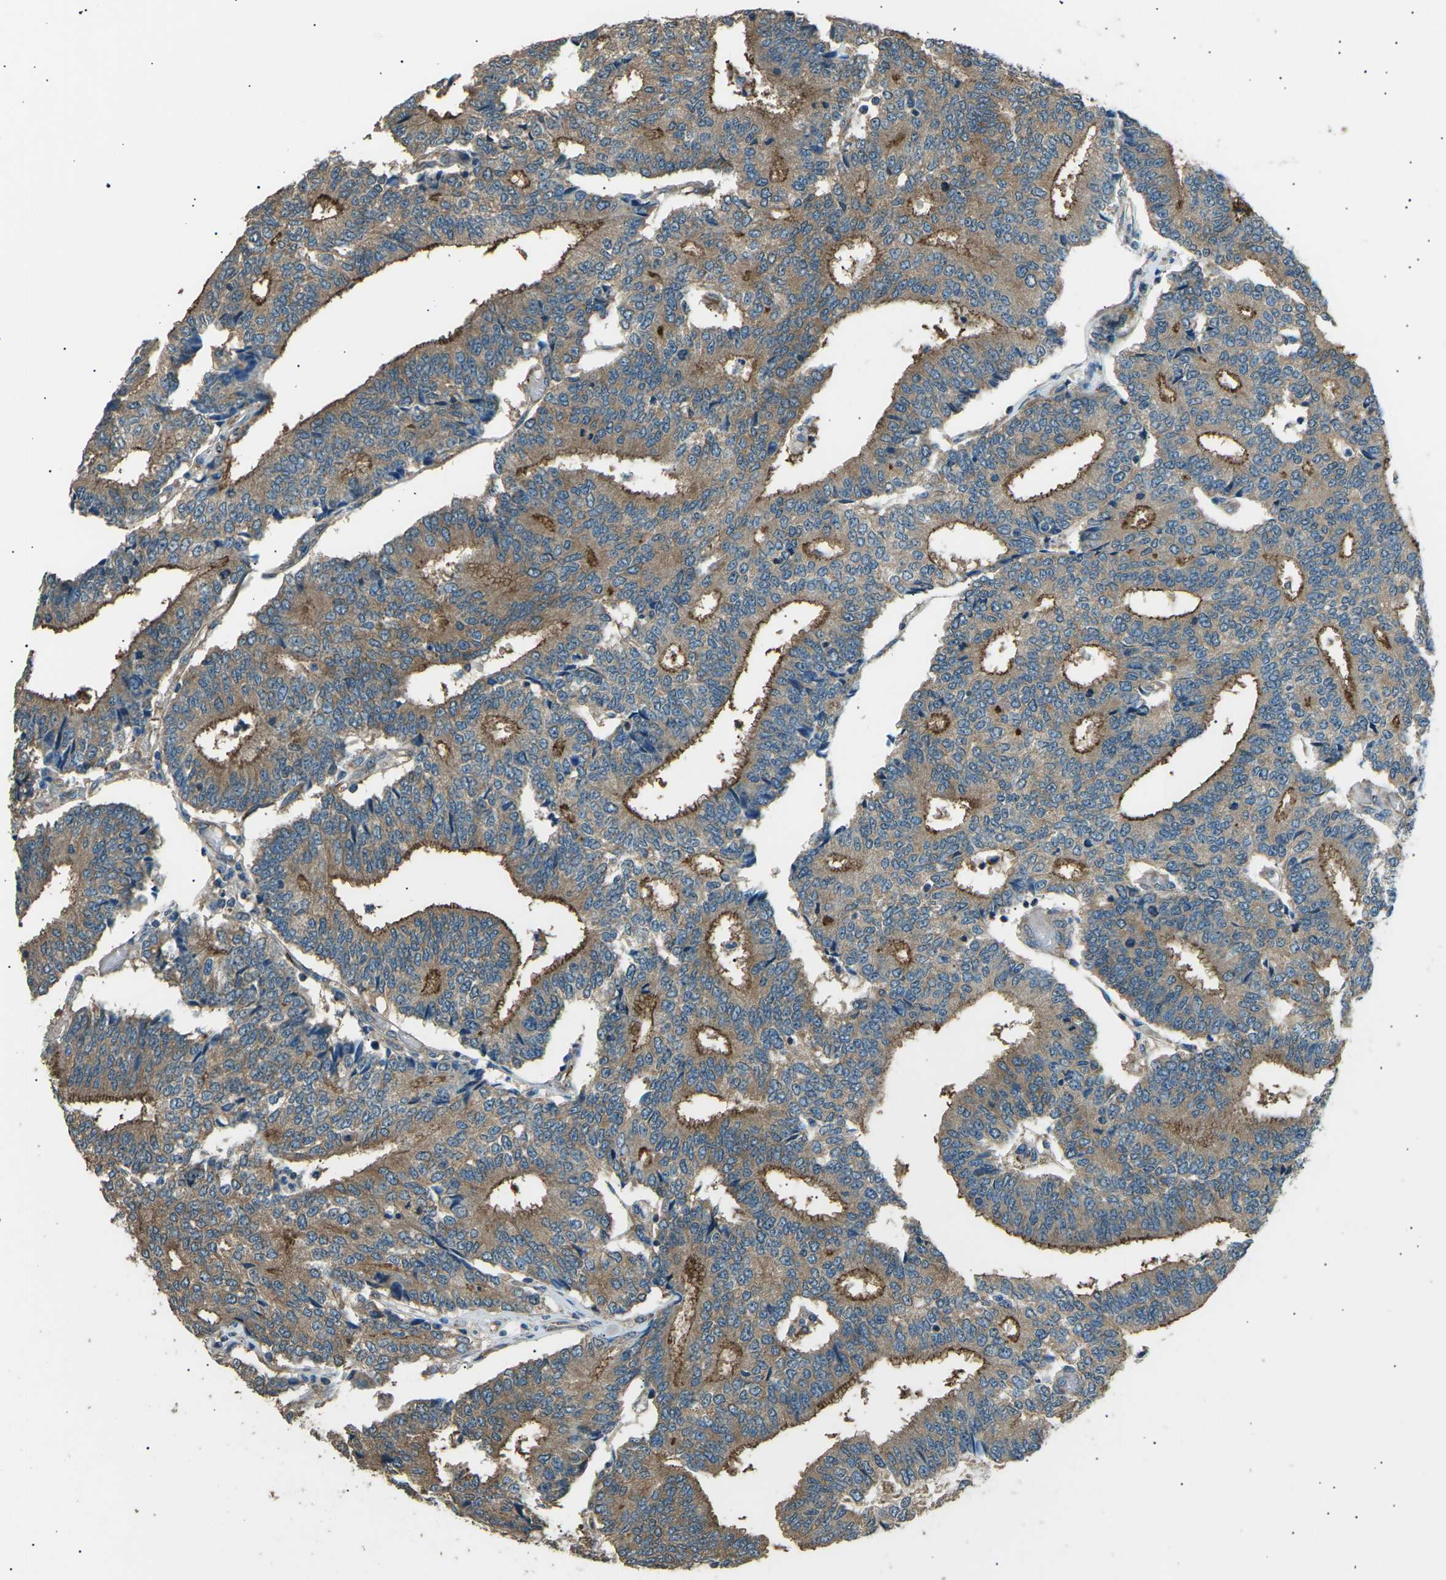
{"staining": {"intensity": "moderate", "quantity": "25%-75%", "location": "cytoplasmic/membranous"}, "tissue": "prostate cancer", "cell_type": "Tumor cells", "image_type": "cancer", "snomed": [{"axis": "morphology", "description": "Normal tissue, NOS"}, {"axis": "morphology", "description": "Adenocarcinoma, High grade"}, {"axis": "topography", "description": "Prostate"}, {"axis": "topography", "description": "Seminal veicle"}], "caption": "Approximately 25%-75% of tumor cells in human prostate cancer exhibit moderate cytoplasmic/membranous protein expression as visualized by brown immunohistochemical staining.", "gene": "SLK", "patient": {"sex": "male", "age": 55}}